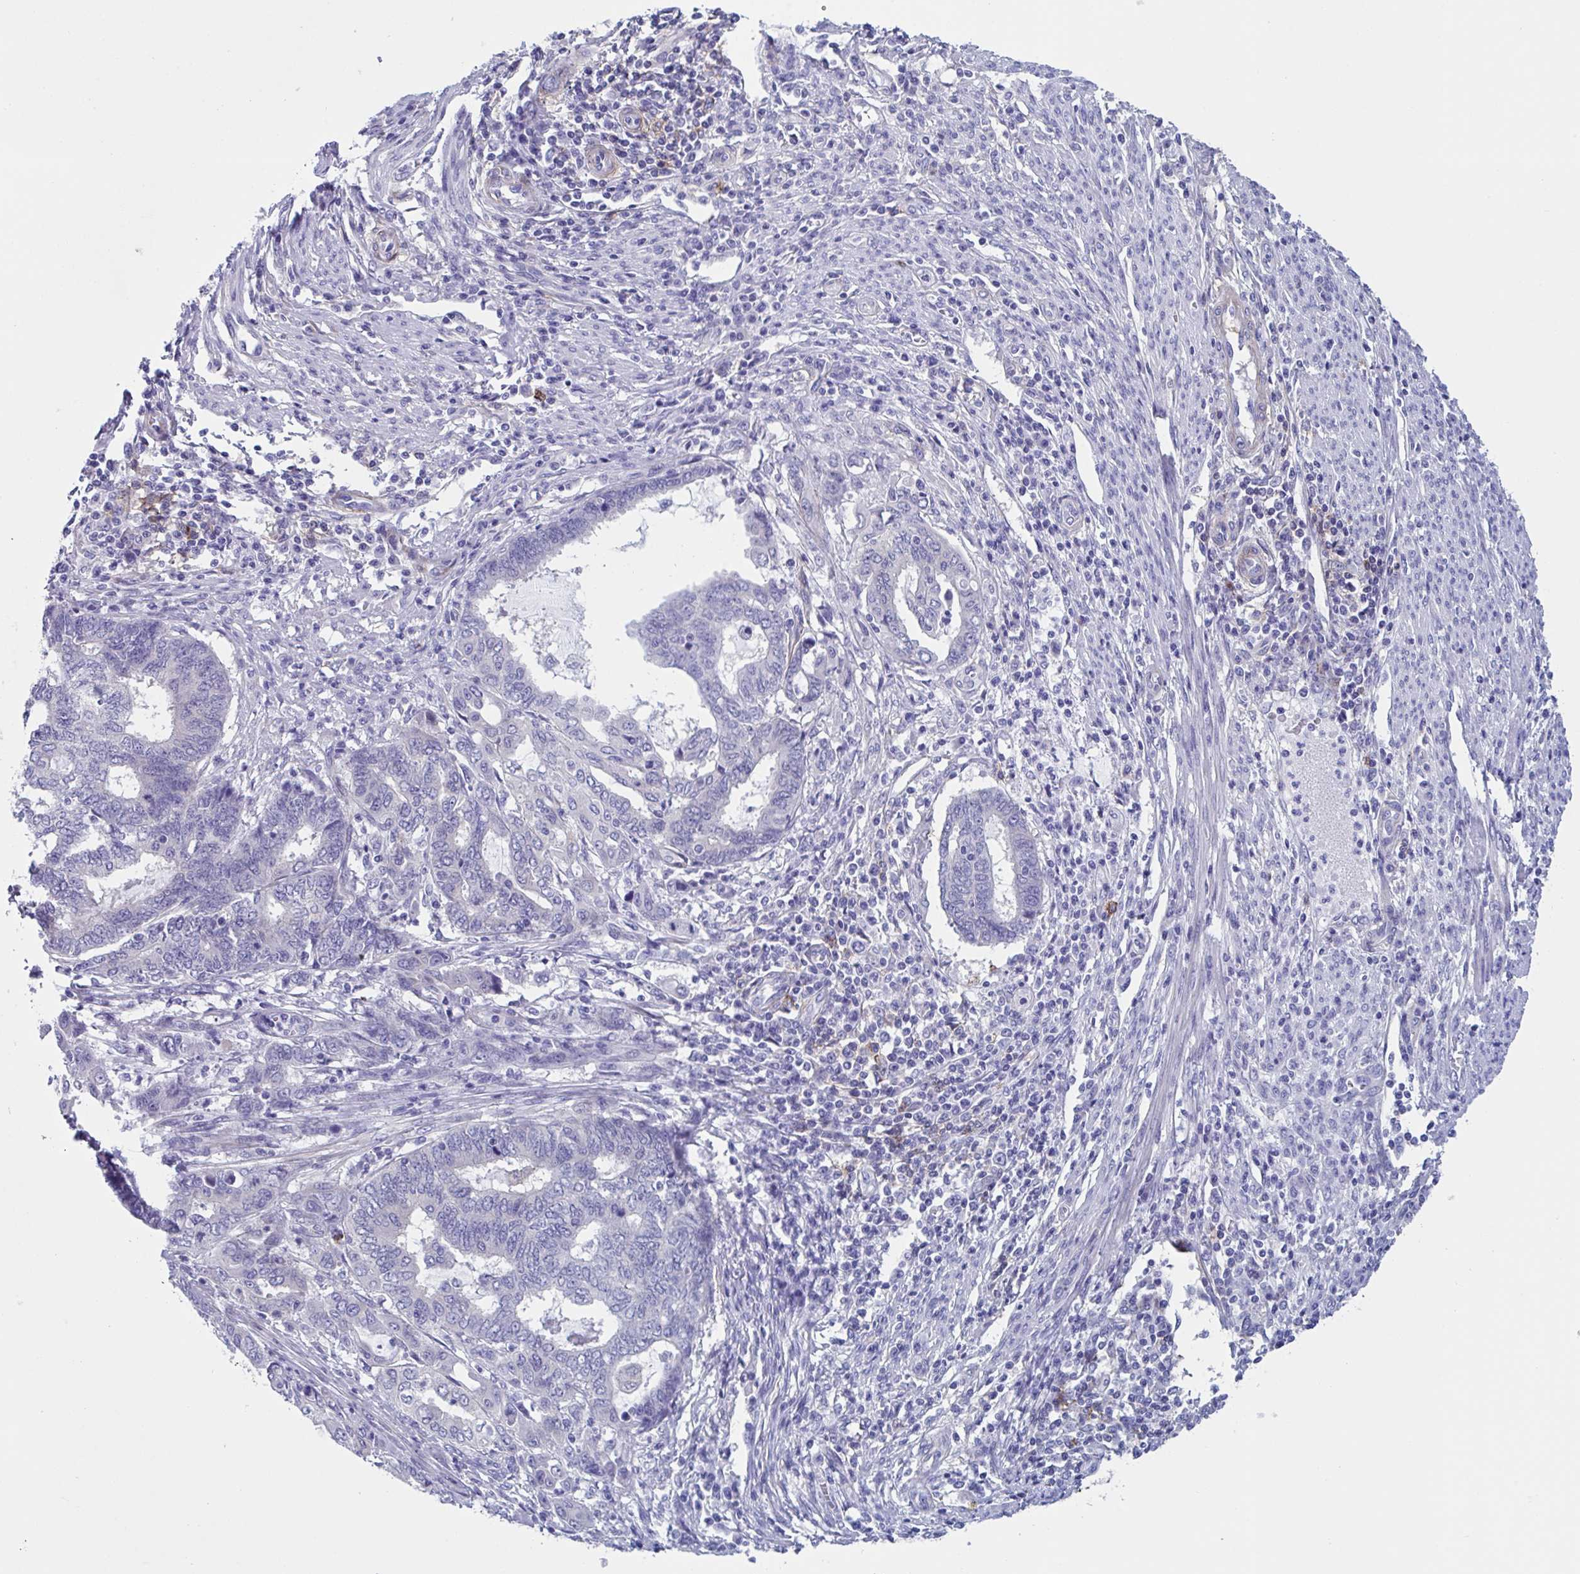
{"staining": {"intensity": "negative", "quantity": "none", "location": "none"}, "tissue": "endometrial cancer", "cell_type": "Tumor cells", "image_type": "cancer", "snomed": [{"axis": "morphology", "description": "Adenocarcinoma, NOS"}, {"axis": "topography", "description": "Uterus"}, {"axis": "topography", "description": "Endometrium"}], "caption": "A high-resolution photomicrograph shows immunohistochemistry staining of endometrial cancer (adenocarcinoma), which exhibits no significant staining in tumor cells.", "gene": "LPIN3", "patient": {"sex": "female", "age": 70}}